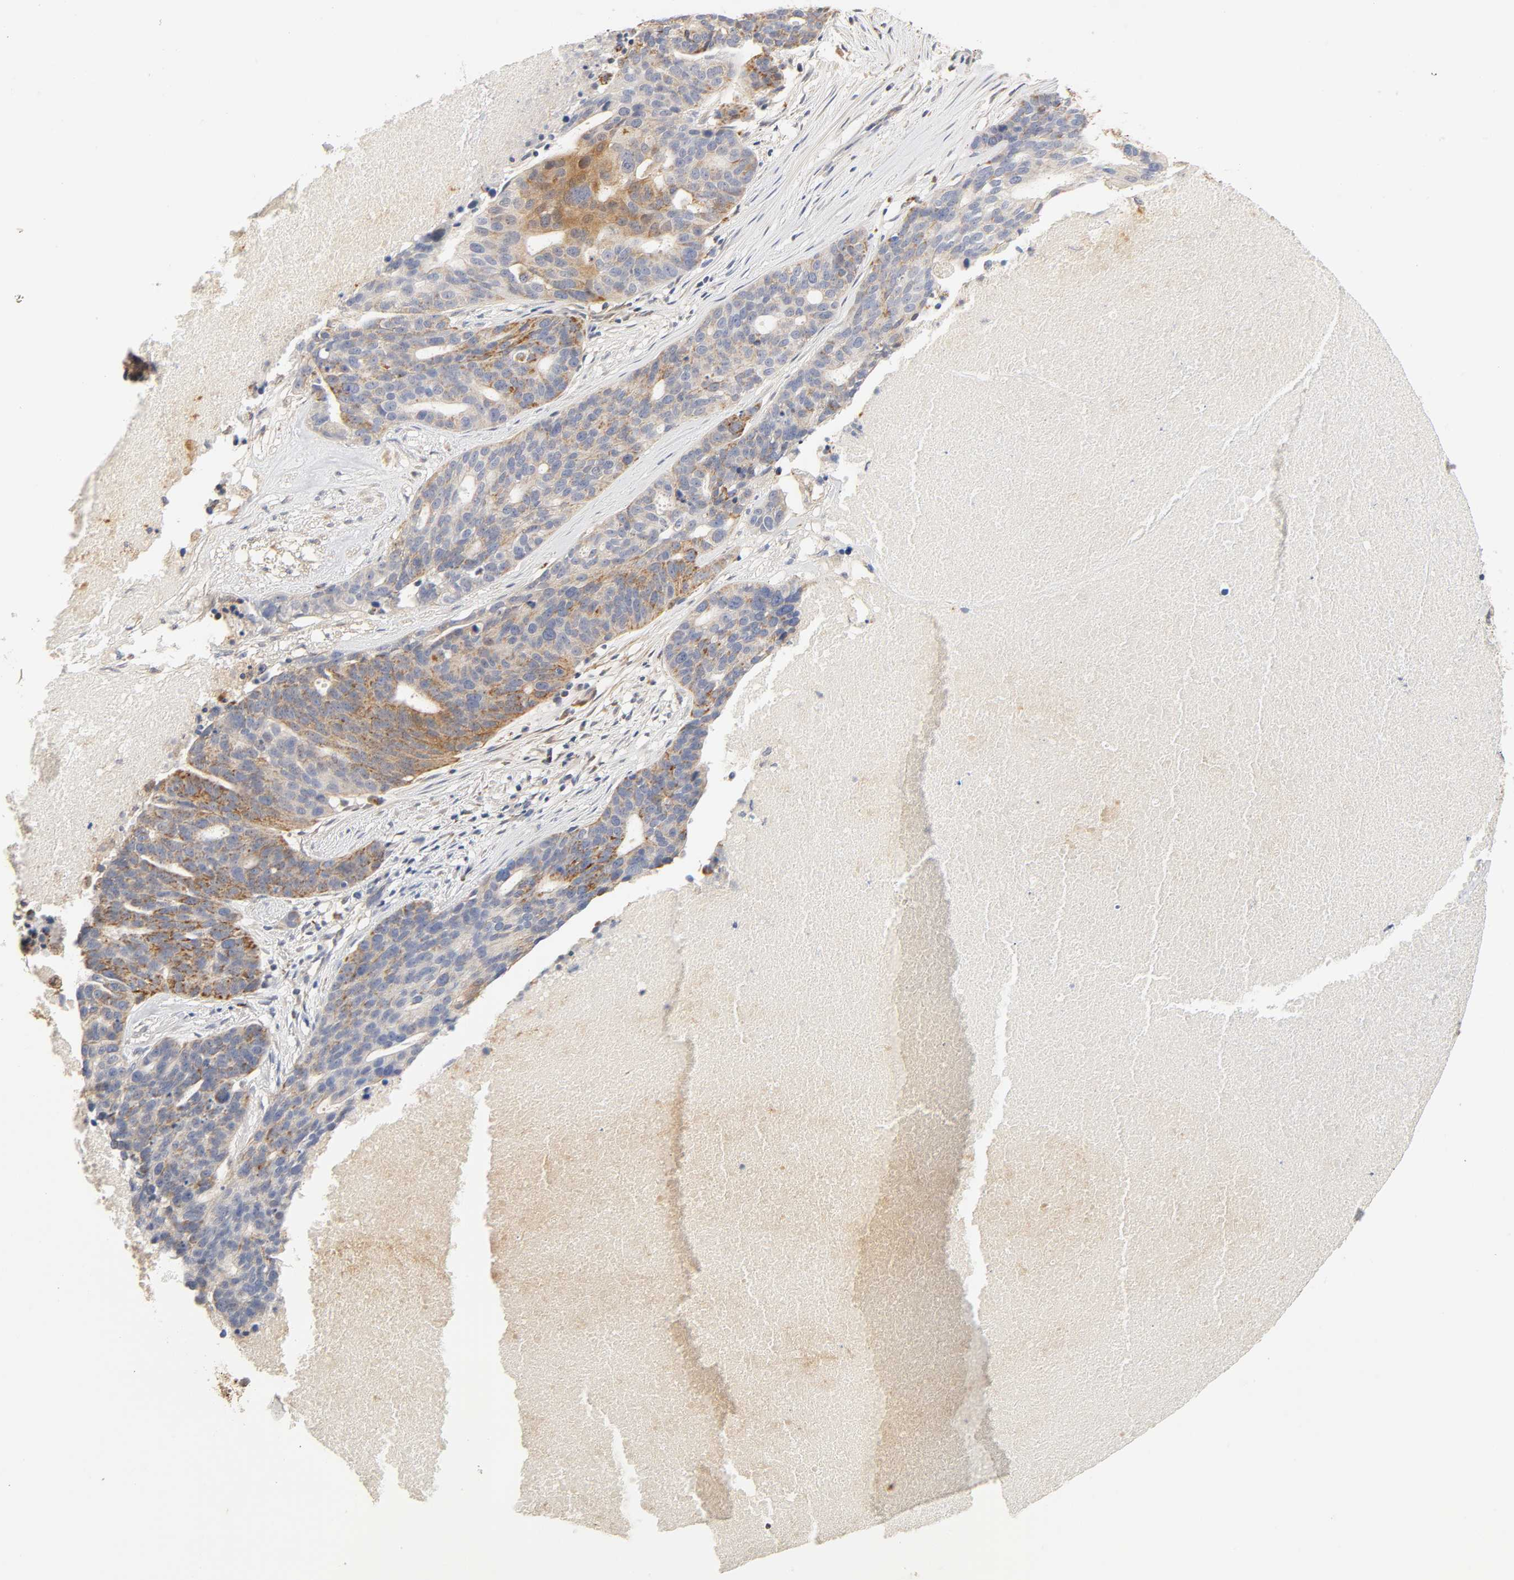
{"staining": {"intensity": "moderate", "quantity": ">75%", "location": "cytoplasmic/membranous"}, "tissue": "ovarian cancer", "cell_type": "Tumor cells", "image_type": "cancer", "snomed": [{"axis": "morphology", "description": "Cystadenocarcinoma, serous, NOS"}, {"axis": "topography", "description": "Ovary"}], "caption": "Protein expression analysis of human ovarian cancer (serous cystadenocarcinoma) reveals moderate cytoplasmic/membranous positivity in about >75% of tumor cells.", "gene": "ISG15", "patient": {"sex": "female", "age": 59}}